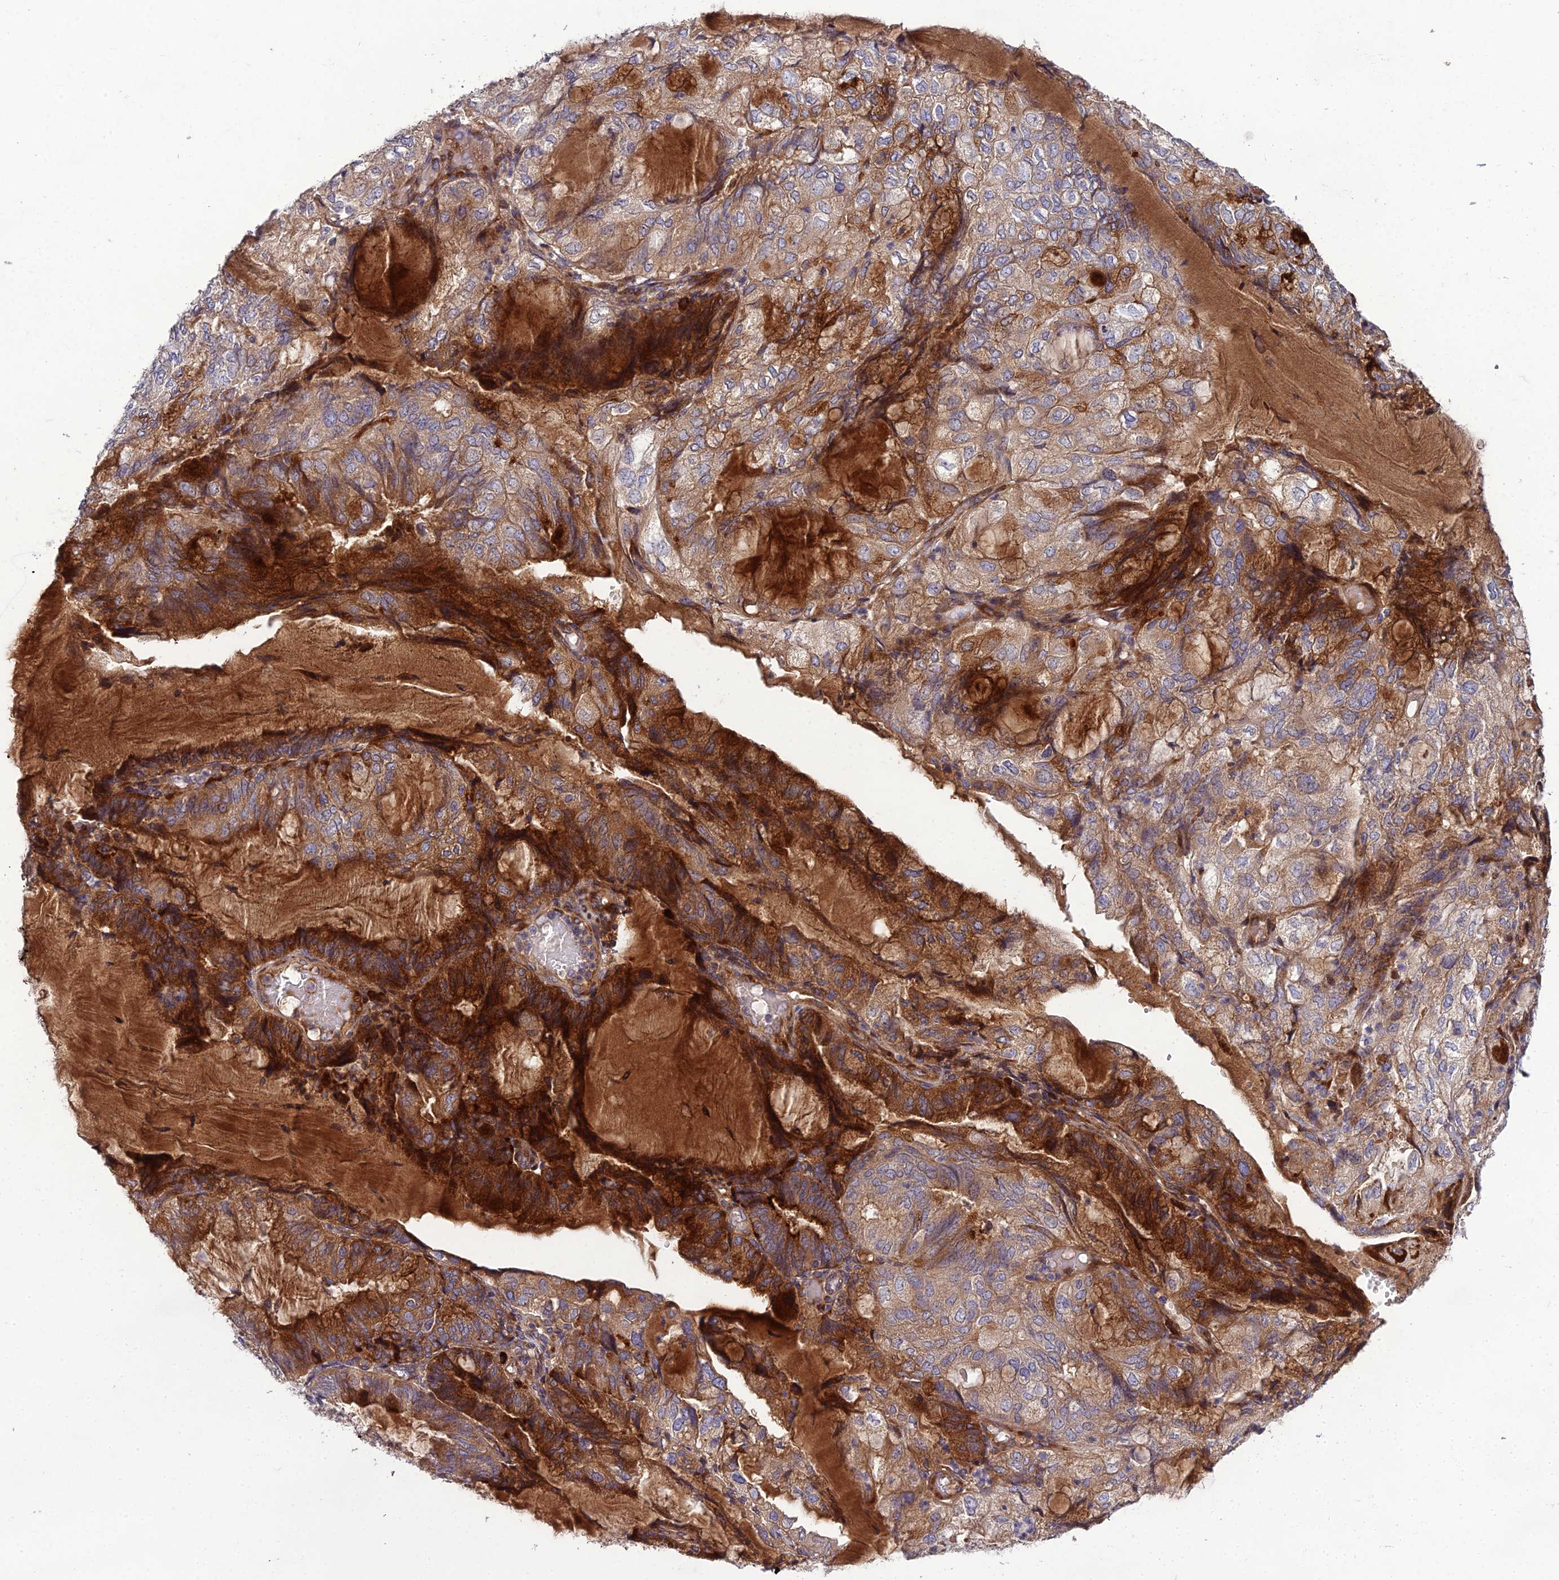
{"staining": {"intensity": "moderate", "quantity": ">75%", "location": "cytoplasmic/membranous"}, "tissue": "endometrial cancer", "cell_type": "Tumor cells", "image_type": "cancer", "snomed": [{"axis": "morphology", "description": "Adenocarcinoma, NOS"}, {"axis": "topography", "description": "Endometrium"}], "caption": "Tumor cells demonstrate medium levels of moderate cytoplasmic/membranous expression in about >75% of cells in endometrial cancer. The staining is performed using DAB brown chromogen to label protein expression. The nuclei are counter-stained blue using hematoxylin.", "gene": "ADIPOR2", "patient": {"sex": "female", "age": 81}}